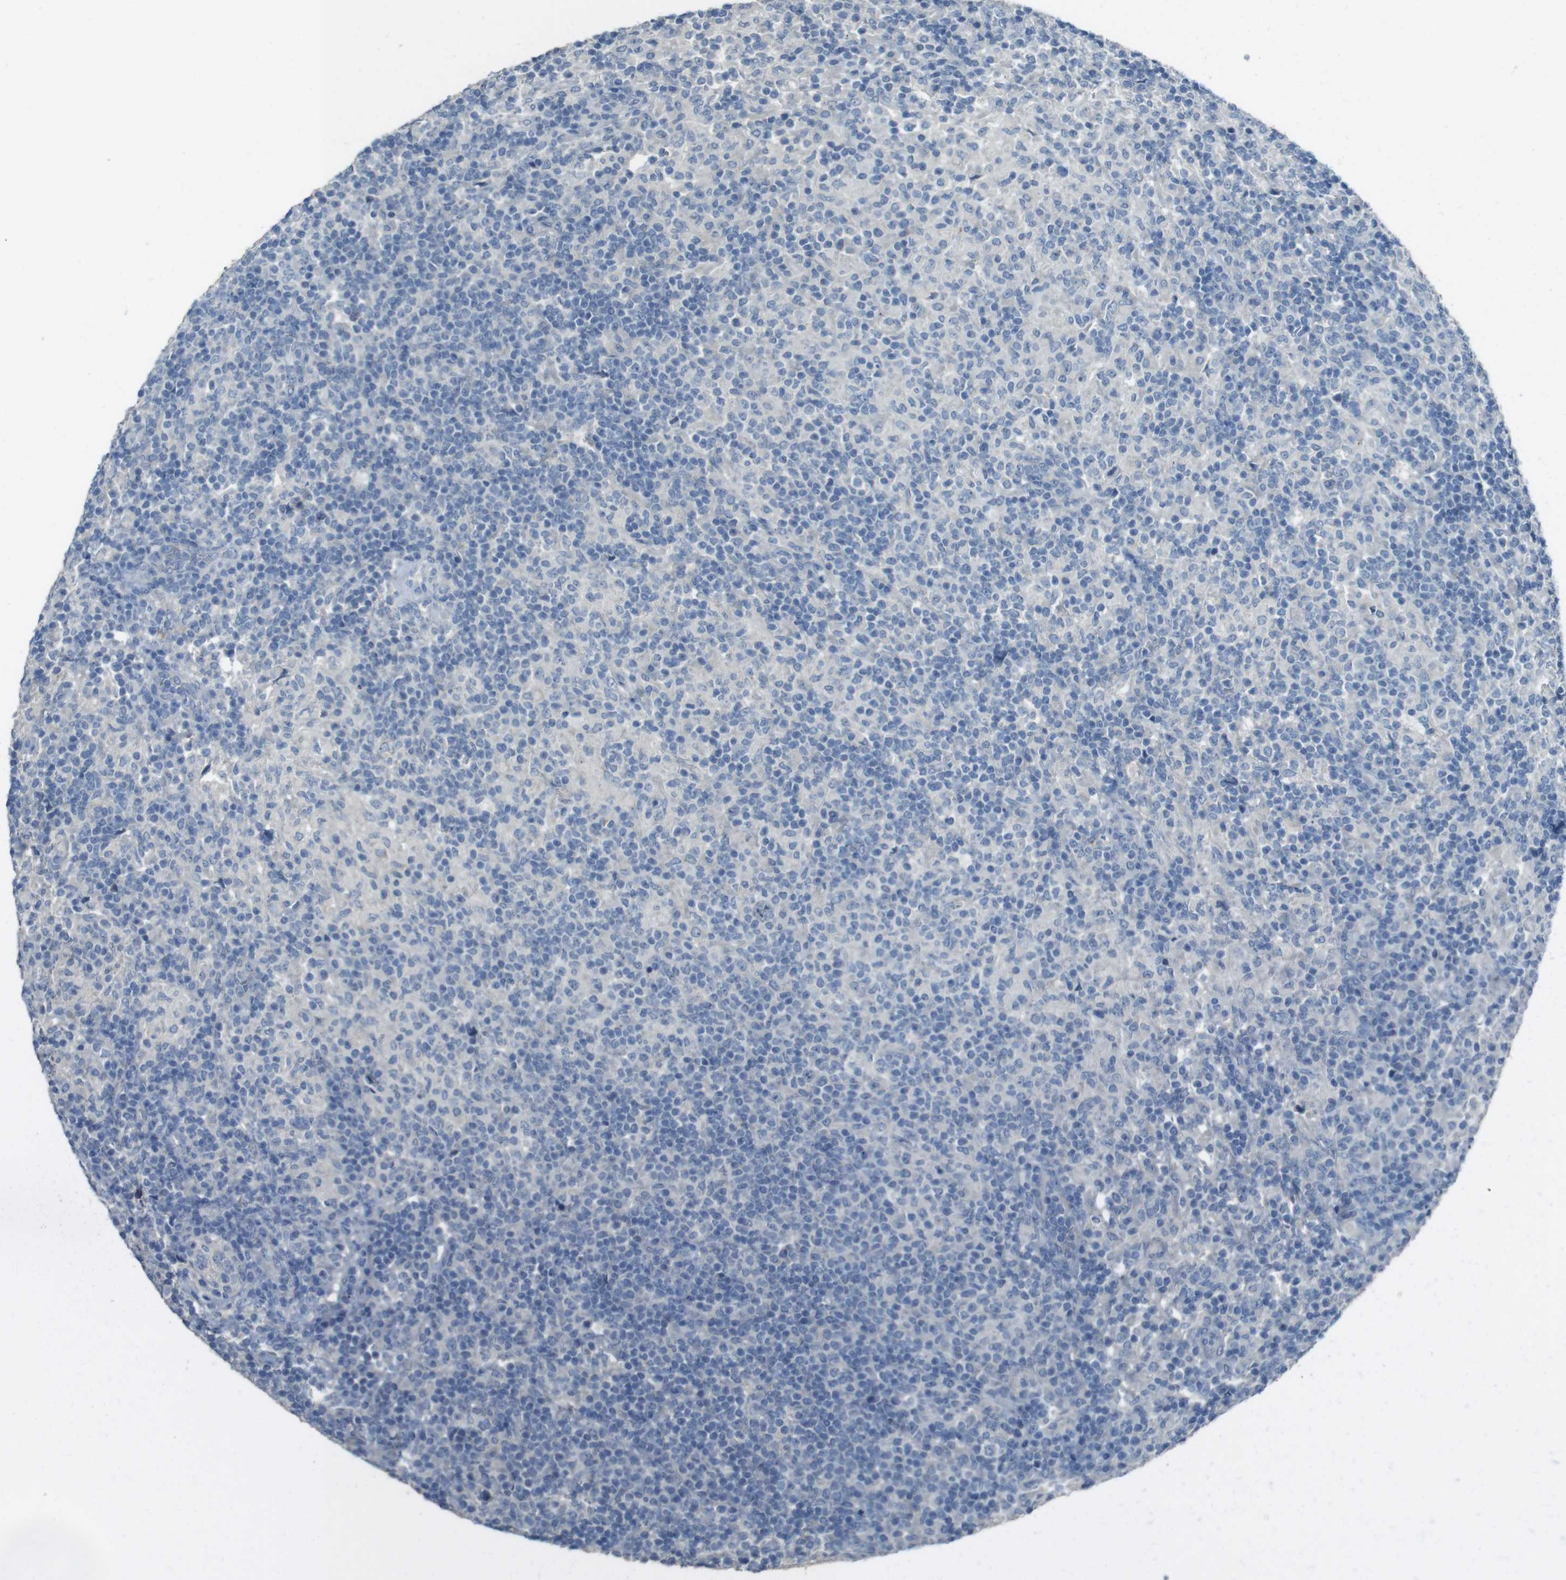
{"staining": {"intensity": "negative", "quantity": "none", "location": "none"}, "tissue": "lymphoma", "cell_type": "Tumor cells", "image_type": "cancer", "snomed": [{"axis": "morphology", "description": "Hodgkin's disease, NOS"}, {"axis": "topography", "description": "Lymph node"}], "caption": "The IHC photomicrograph has no significant positivity in tumor cells of lymphoma tissue.", "gene": "ENTPD7", "patient": {"sex": "male", "age": 70}}